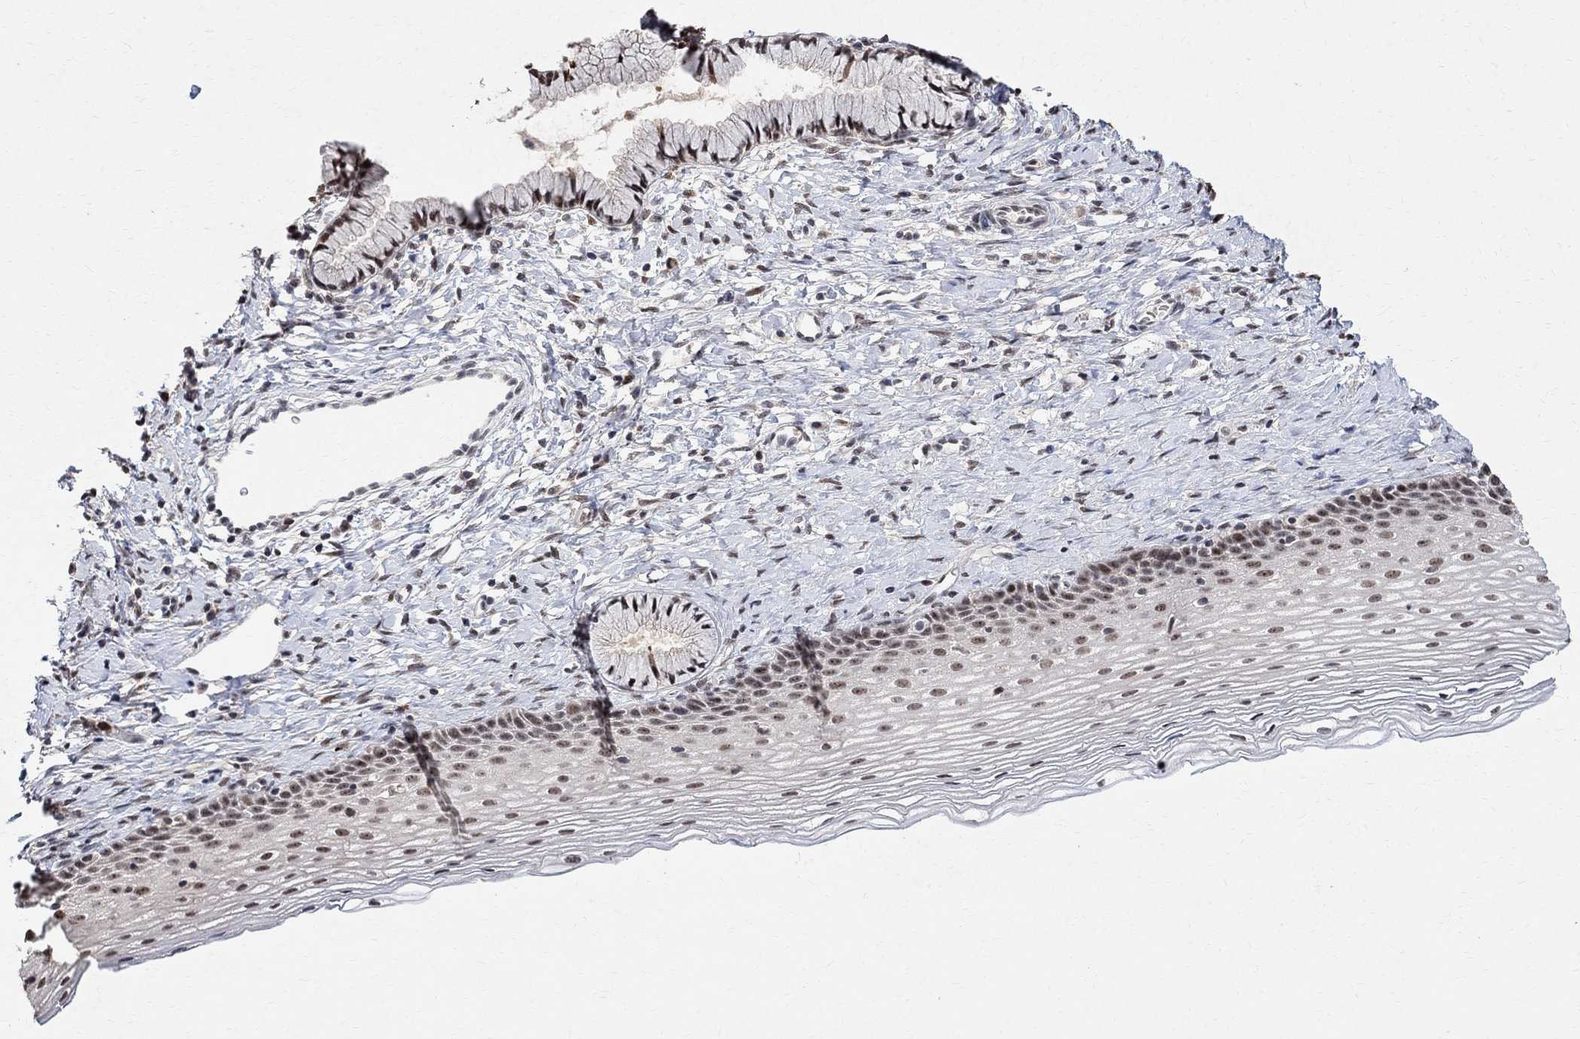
{"staining": {"intensity": "moderate", "quantity": ">75%", "location": "nuclear"}, "tissue": "cervix", "cell_type": "Glandular cells", "image_type": "normal", "snomed": [{"axis": "morphology", "description": "Normal tissue, NOS"}, {"axis": "topography", "description": "Cervix"}], "caption": "Protein expression analysis of normal human cervix reveals moderate nuclear expression in approximately >75% of glandular cells.", "gene": "E4F1", "patient": {"sex": "female", "age": 39}}